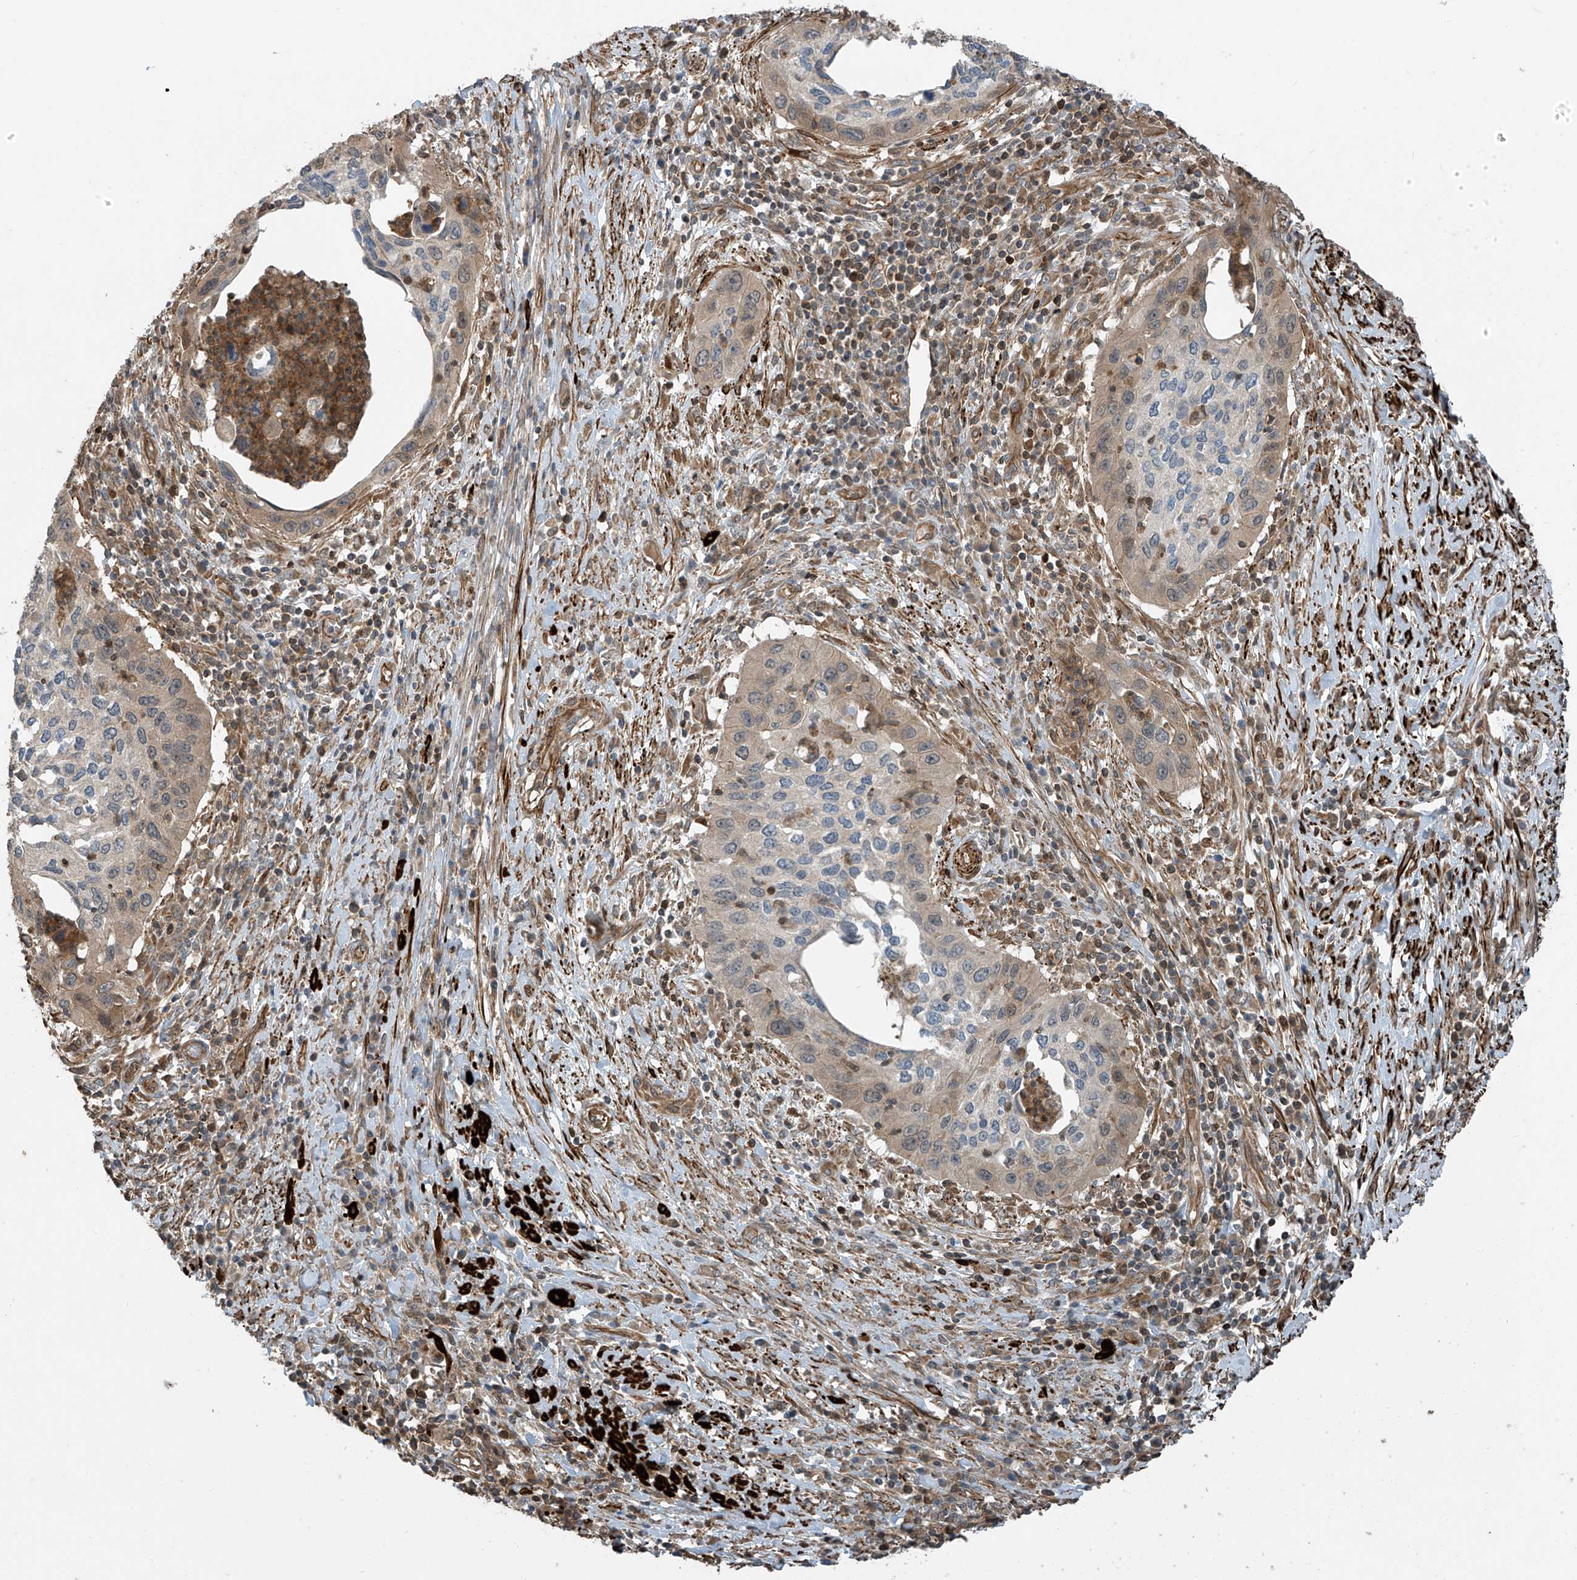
{"staining": {"intensity": "weak", "quantity": "25%-75%", "location": "cytoplasmic/membranous"}, "tissue": "cervical cancer", "cell_type": "Tumor cells", "image_type": "cancer", "snomed": [{"axis": "morphology", "description": "Squamous cell carcinoma, NOS"}, {"axis": "topography", "description": "Cervix"}], "caption": "Cervical squamous cell carcinoma was stained to show a protein in brown. There is low levels of weak cytoplasmic/membranous expression in approximately 25%-75% of tumor cells.", "gene": "SH3BGRL3", "patient": {"sex": "female", "age": 38}}